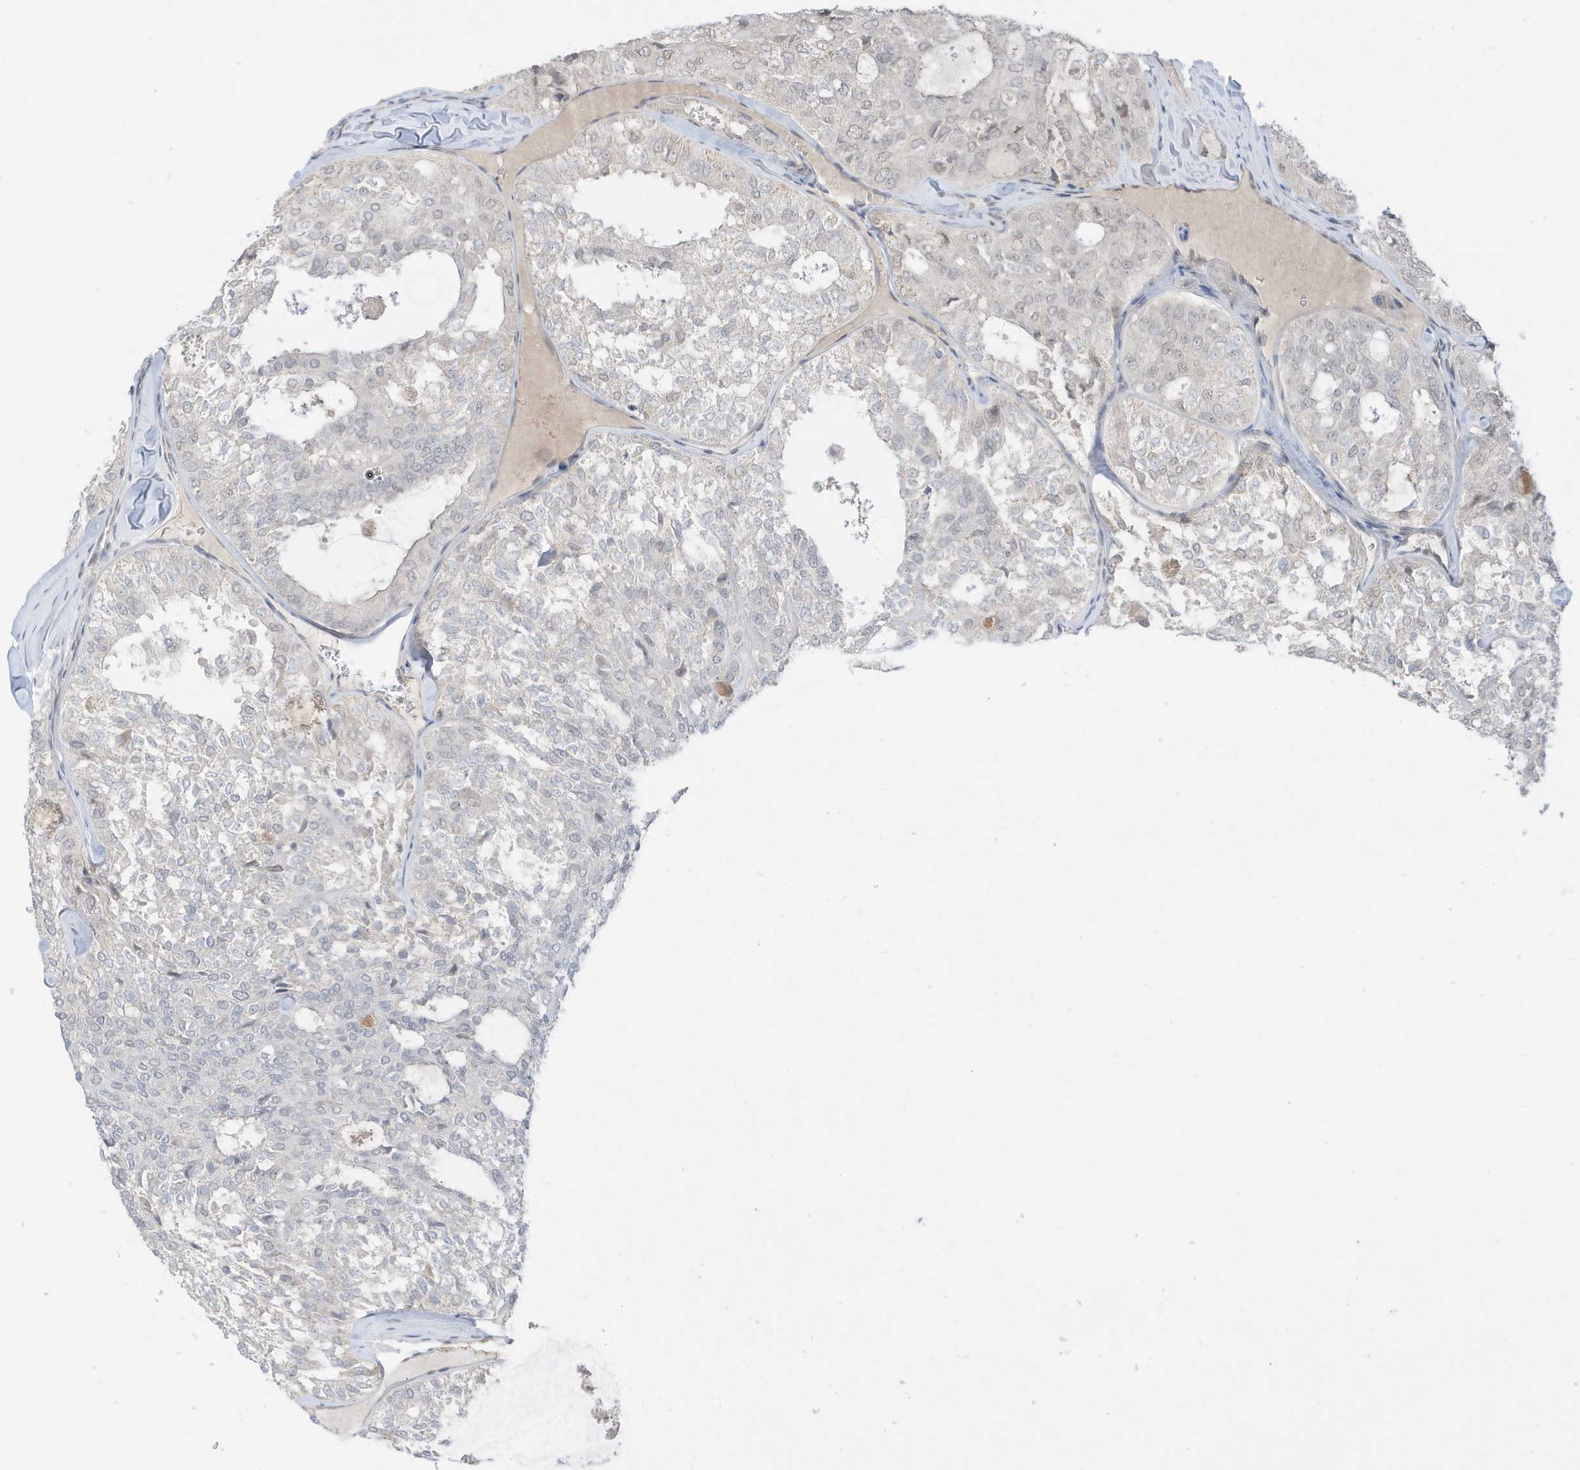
{"staining": {"intensity": "negative", "quantity": "none", "location": "none"}, "tissue": "thyroid cancer", "cell_type": "Tumor cells", "image_type": "cancer", "snomed": [{"axis": "morphology", "description": "Follicular adenoma carcinoma, NOS"}, {"axis": "topography", "description": "Thyroid gland"}], "caption": "This is a photomicrograph of immunohistochemistry staining of thyroid follicular adenoma carcinoma, which shows no staining in tumor cells.", "gene": "MSL3", "patient": {"sex": "male", "age": 75}}